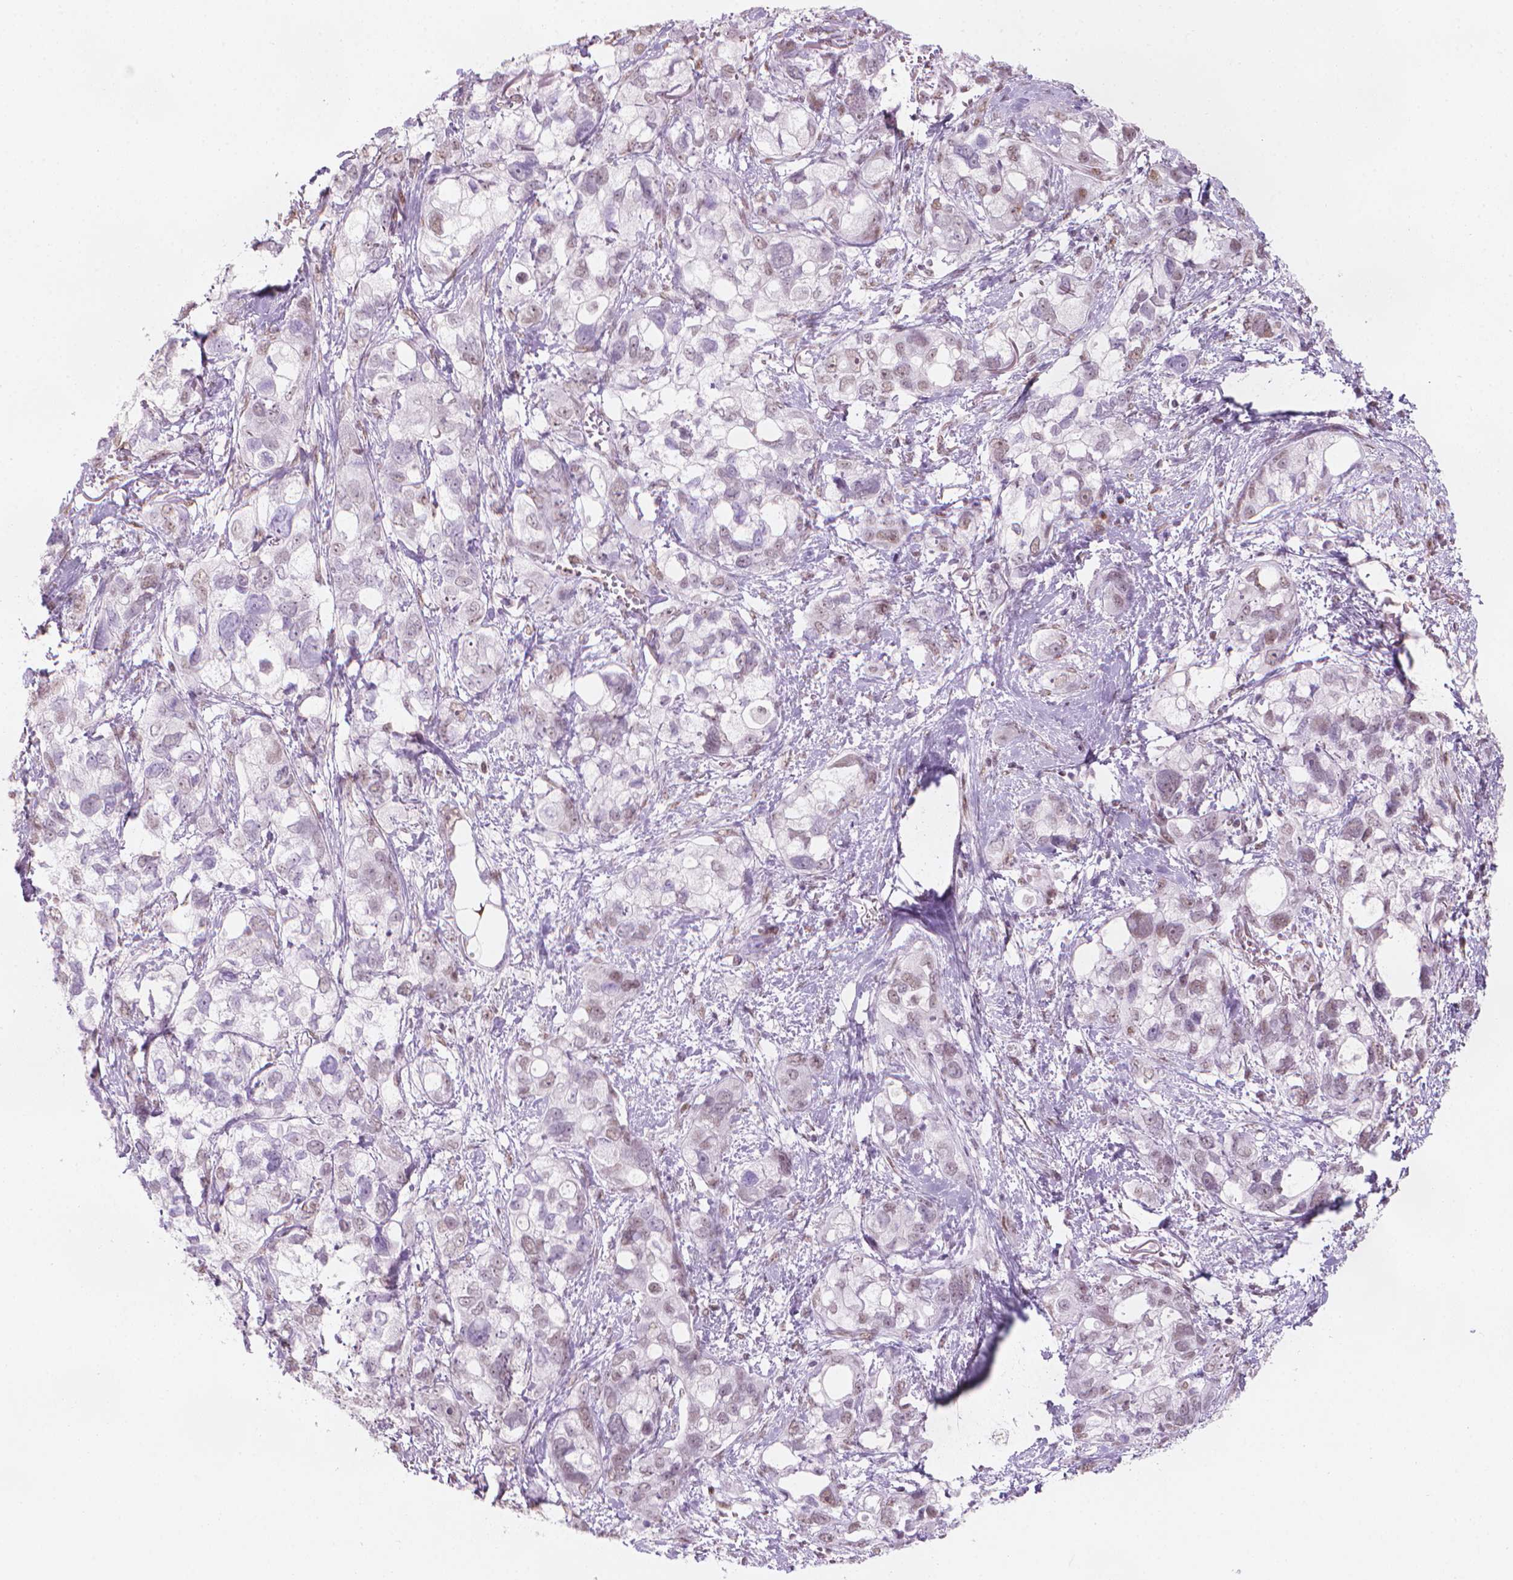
{"staining": {"intensity": "weak", "quantity": "<25%", "location": "nuclear"}, "tissue": "stomach cancer", "cell_type": "Tumor cells", "image_type": "cancer", "snomed": [{"axis": "morphology", "description": "Adenocarcinoma, NOS"}, {"axis": "topography", "description": "Stomach, upper"}], "caption": "Tumor cells are negative for brown protein staining in stomach cancer.", "gene": "PIAS2", "patient": {"sex": "female", "age": 81}}